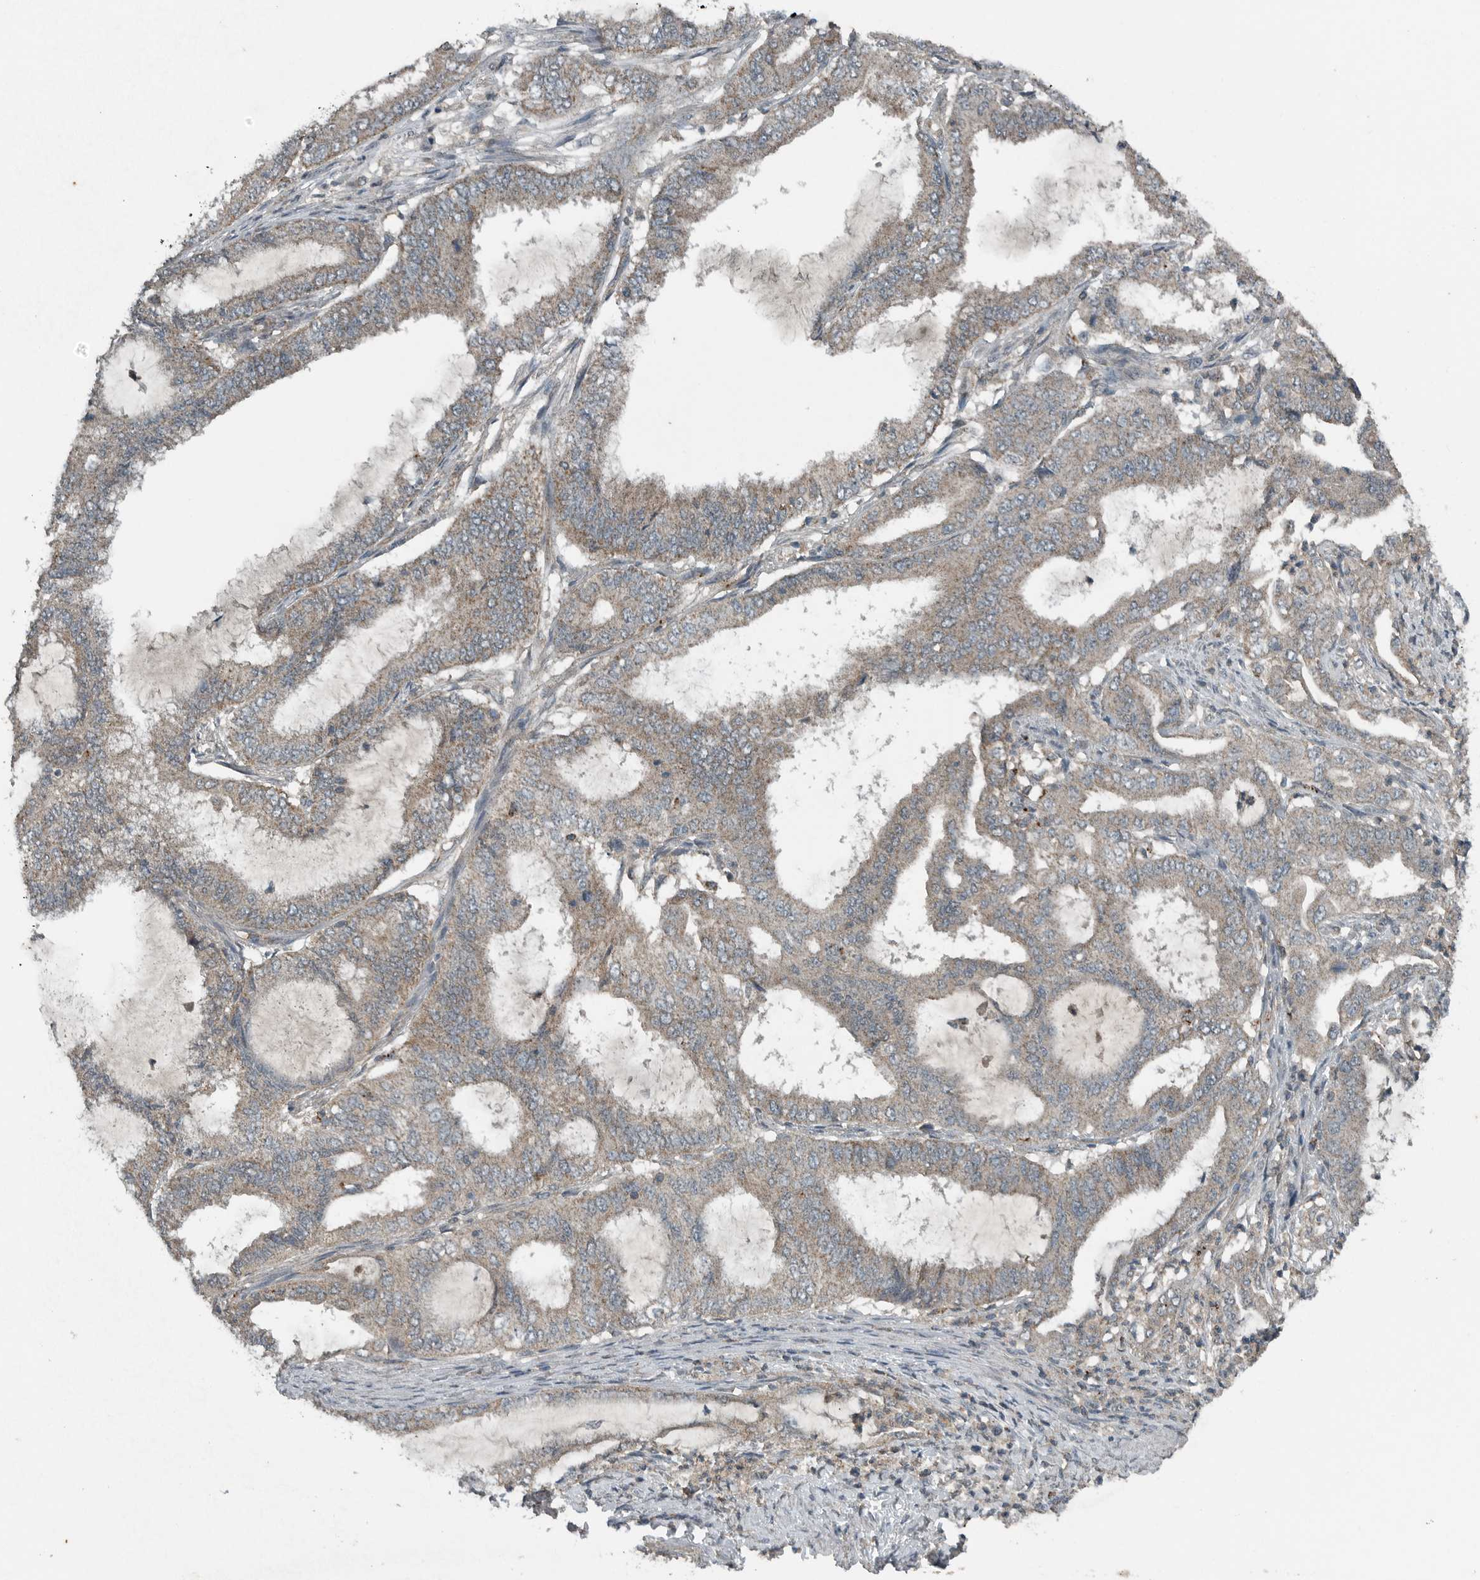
{"staining": {"intensity": "weak", "quantity": "25%-75%", "location": "cytoplasmic/membranous"}, "tissue": "endometrial cancer", "cell_type": "Tumor cells", "image_type": "cancer", "snomed": [{"axis": "morphology", "description": "Adenocarcinoma, NOS"}, {"axis": "topography", "description": "Endometrium"}], "caption": "This photomicrograph reveals endometrial adenocarcinoma stained with immunohistochemistry (IHC) to label a protein in brown. The cytoplasmic/membranous of tumor cells show weak positivity for the protein. Nuclei are counter-stained blue.", "gene": "IL6ST", "patient": {"sex": "female", "age": 51}}